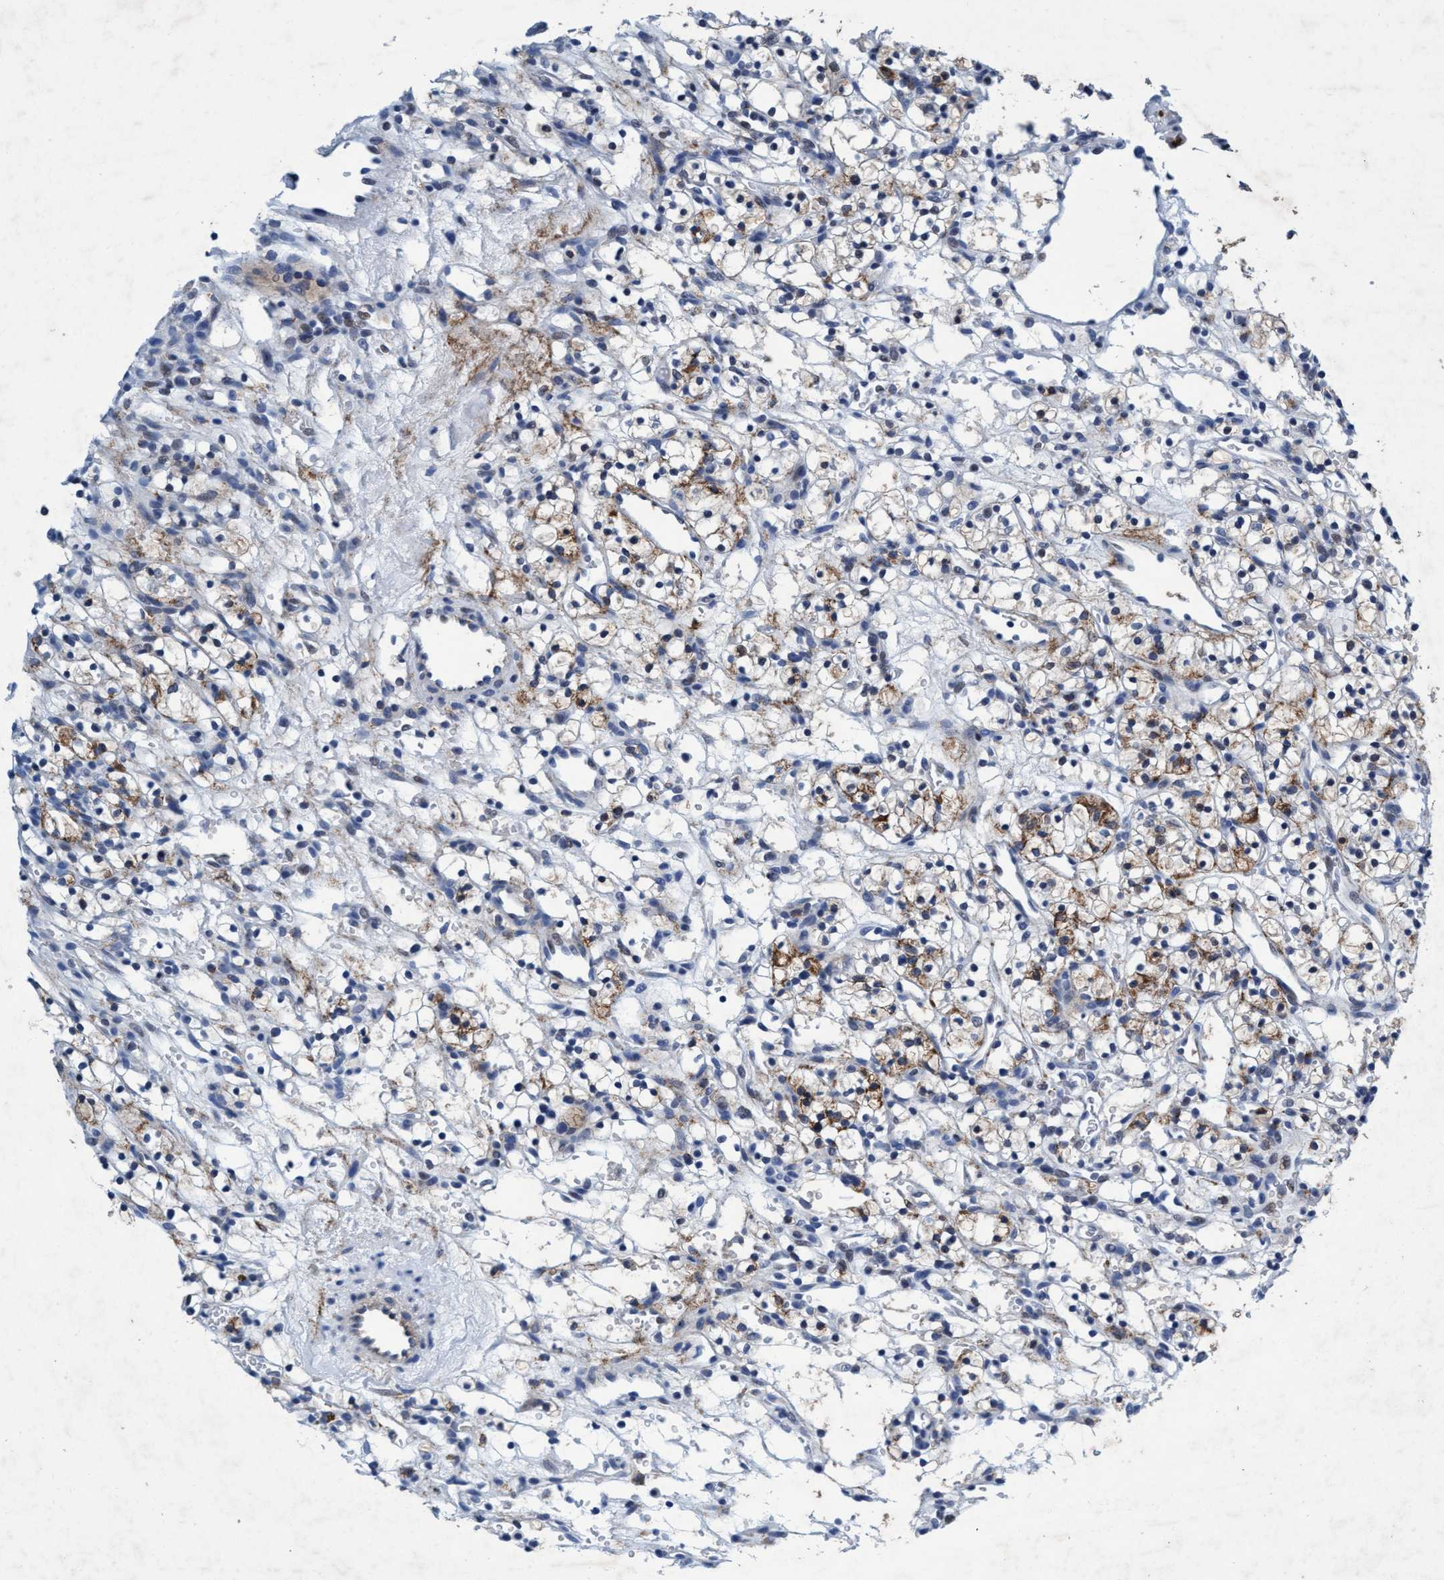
{"staining": {"intensity": "moderate", "quantity": "25%-75%", "location": "cytoplasmic/membranous"}, "tissue": "renal cancer", "cell_type": "Tumor cells", "image_type": "cancer", "snomed": [{"axis": "morphology", "description": "Adenocarcinoma, NOS"}, {"axis": "topography", "description": "Kidney"}], "caption": "Immunohistochemical staining of human renal cancer exhibits medium levels of moderate cytoplasmic/membranous protein positivity in approximately 25%-75% of tumor cells. Immunohistochemistry stains the protein of interest in brown and the nuclei are stained blue.", "gene": "GRB14", "patient": {"sex": "female", "age": 57}}